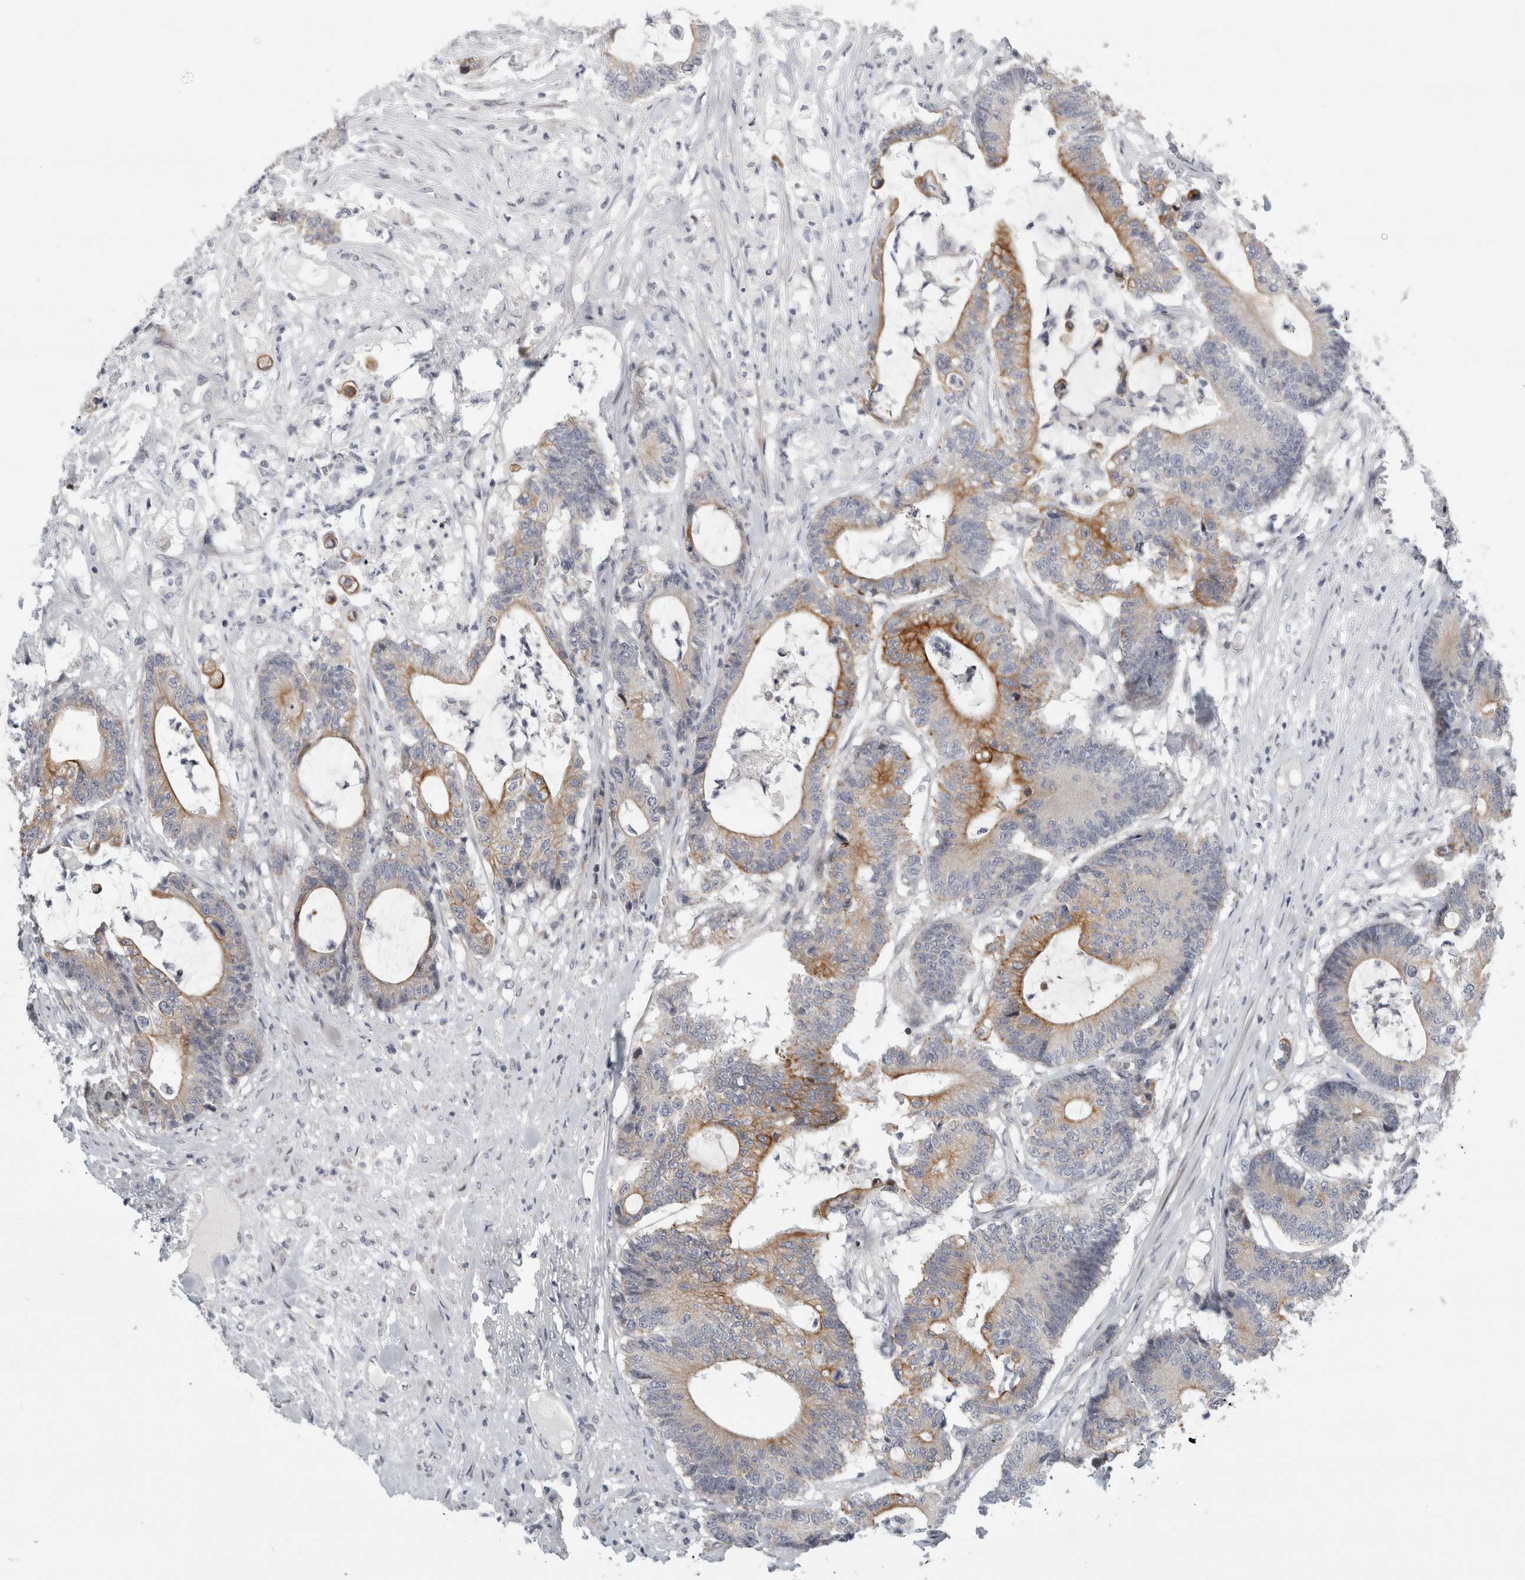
{"staining": {"intensity": "moderate", "quantity": "25%-75%", "location": "cytoplasmic/membranous"}, "tissue": "colorectal cancer", "cell_type": "Tumor cells", "image_type": "cancer", "snomed": [{"axis": "morphology", "description": "Adenocarcinoma, NOS"}, {"axis": "topography", "description": "Colon"}], "caption": "High-power microscopy captured an IHC micrograph of colorectal cancer, revealing moderate cytoplasmic/membranous staining in approximately 25%-75% of tumor cells. The protein of interest is shown in brown color, while the nuclei are stained blue.", "gene": "UTP25", "patient": {"sex": "female", "age": 84}}